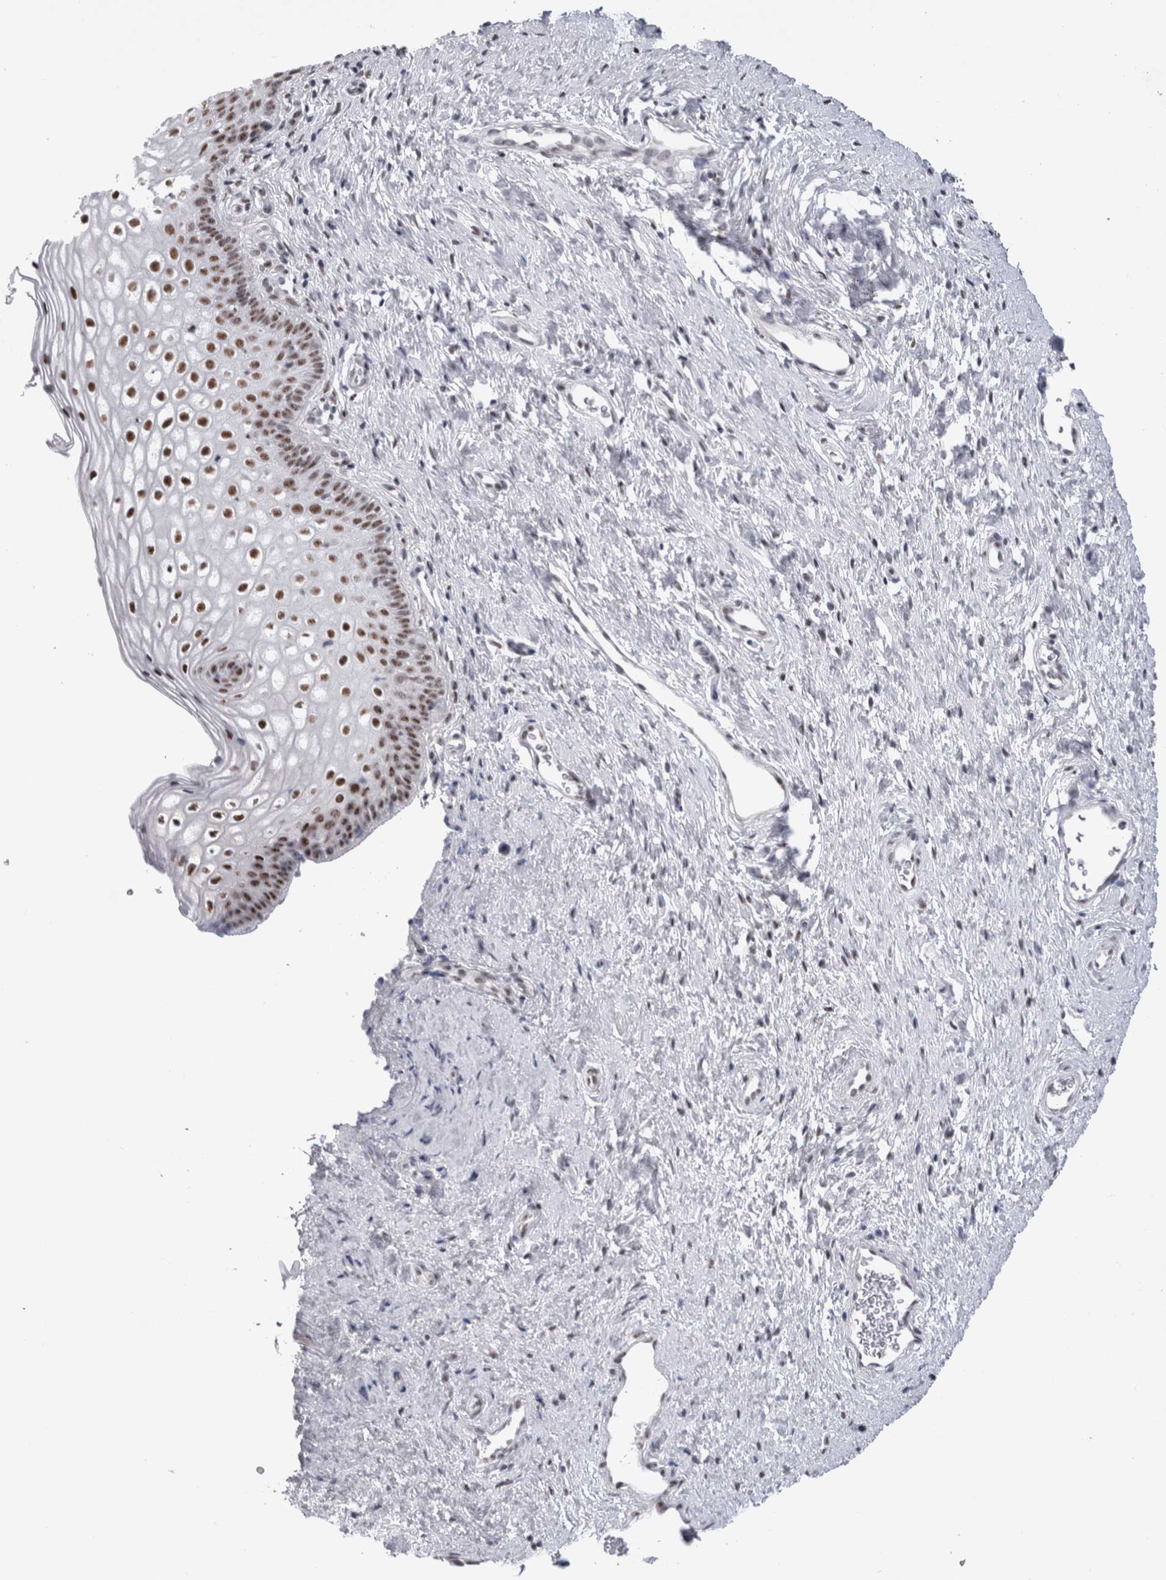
{"staining": {"intensity": "moderate", "quantity": ">75%", "location": "nuclear"}, "tissue": "cervix", "cell_type": "Glandular cells", "image_type": "normal", "snomed": [{"axis": "morphology", "description": "Normal tissue, NOS"}, {"axis": "topography", "description": "Cervix"}], "caption": "Immunohistochemical staining of benign cervix reveals >75% levels of moderate nuclear protein positivity in approximately >75% of glandular cells.", "gene": "API5", "patient": {"sex": "female", "age": 27}}